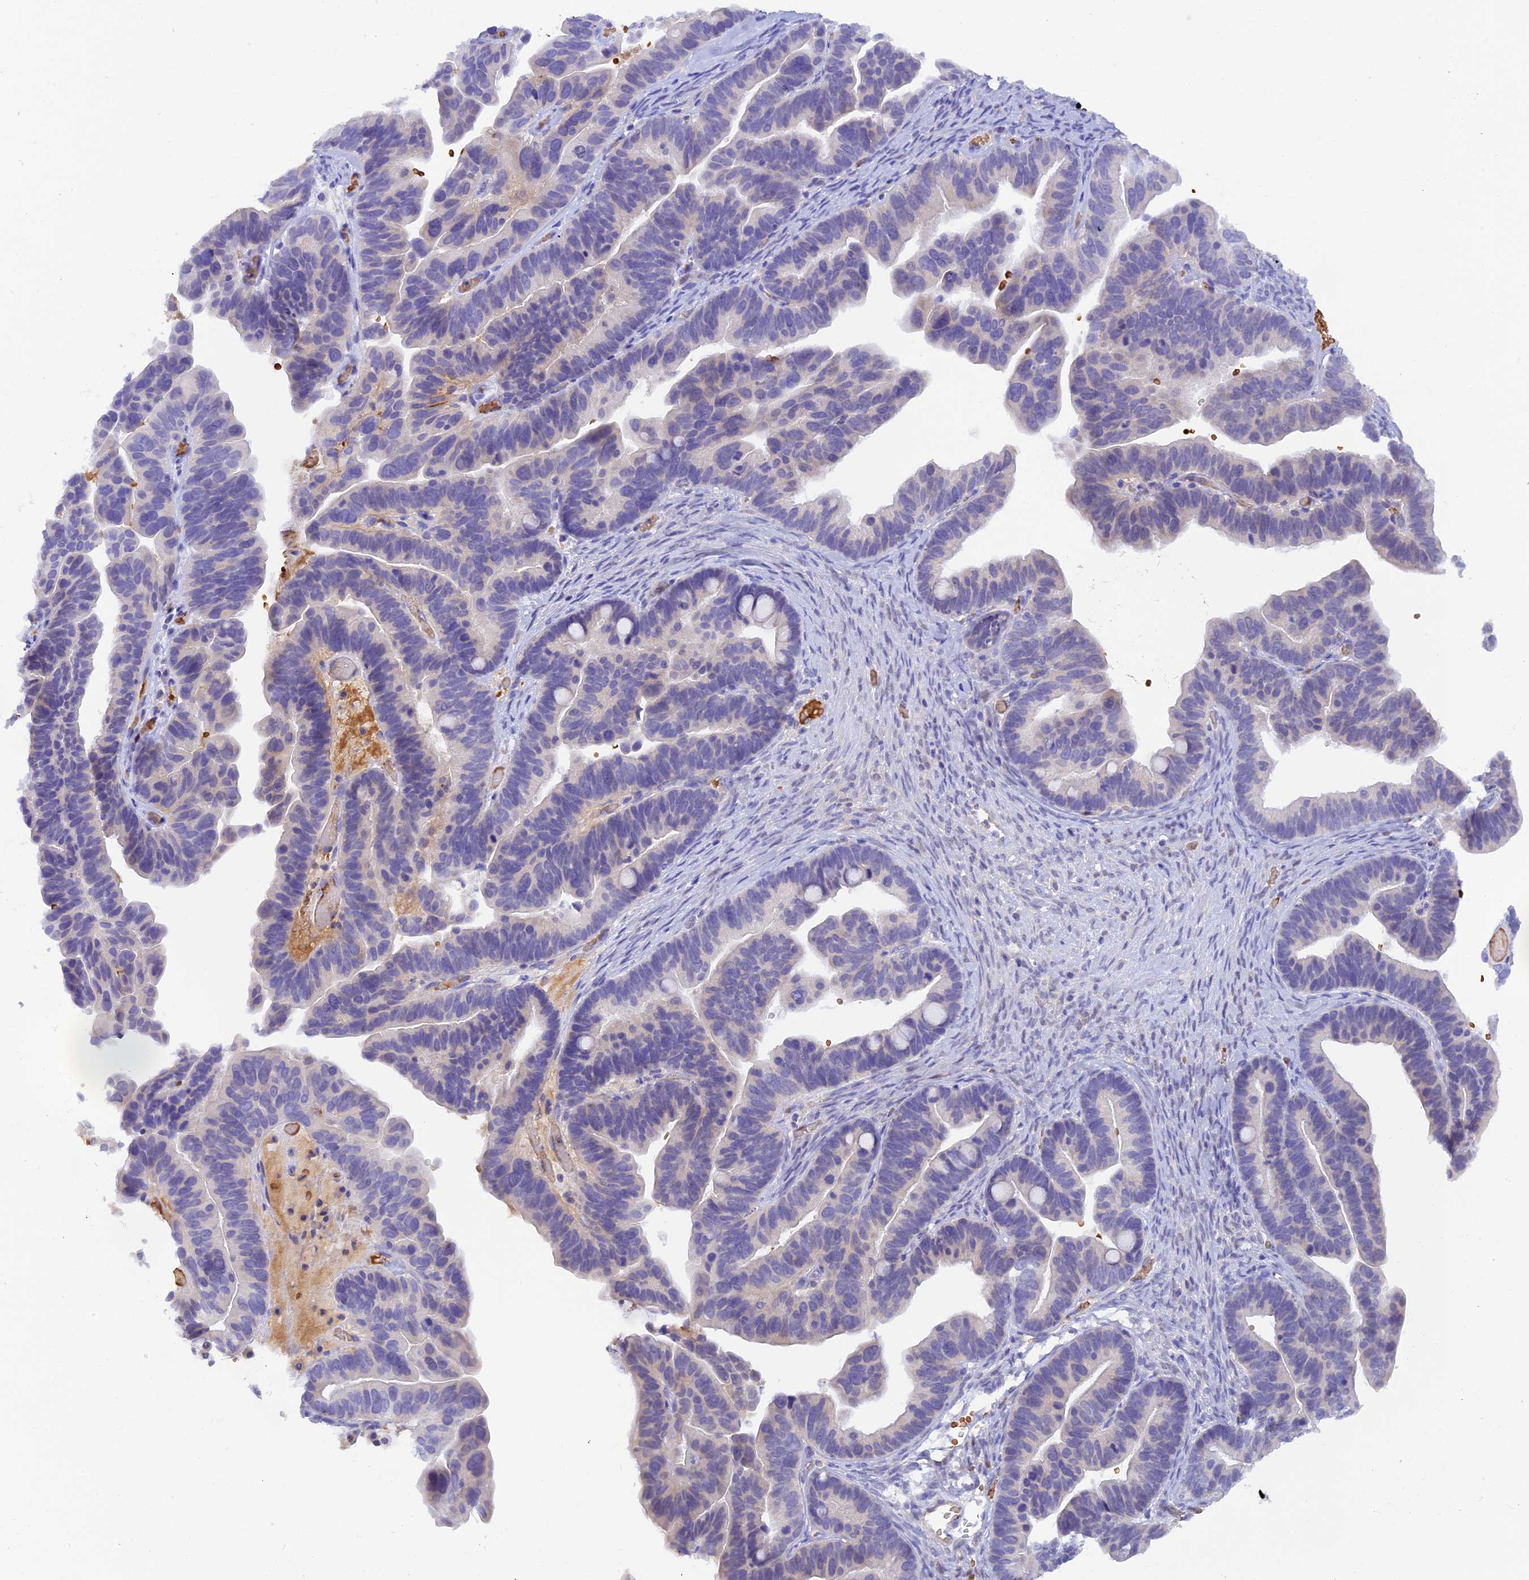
{"staining": {"intensity": "negative", "quantity": "none", "location": "none"}, "tissue": "ovarian cancer", "cell_type": "Tumor cells", "image_type": "cancer", "snomed": [{"axis": "morphology", "description": "Cystadenocarcinoma, serous, NOS"}, {"axis": "topography", "description": "Ovary"}], "caption": "DAB immunohistochemical staining of human ovarian serous cystadenocarcinoma reveals no significant positivity in tumor cells.", "gene": "HDHD2", "patient": {"sex": "female", "age": 56}}